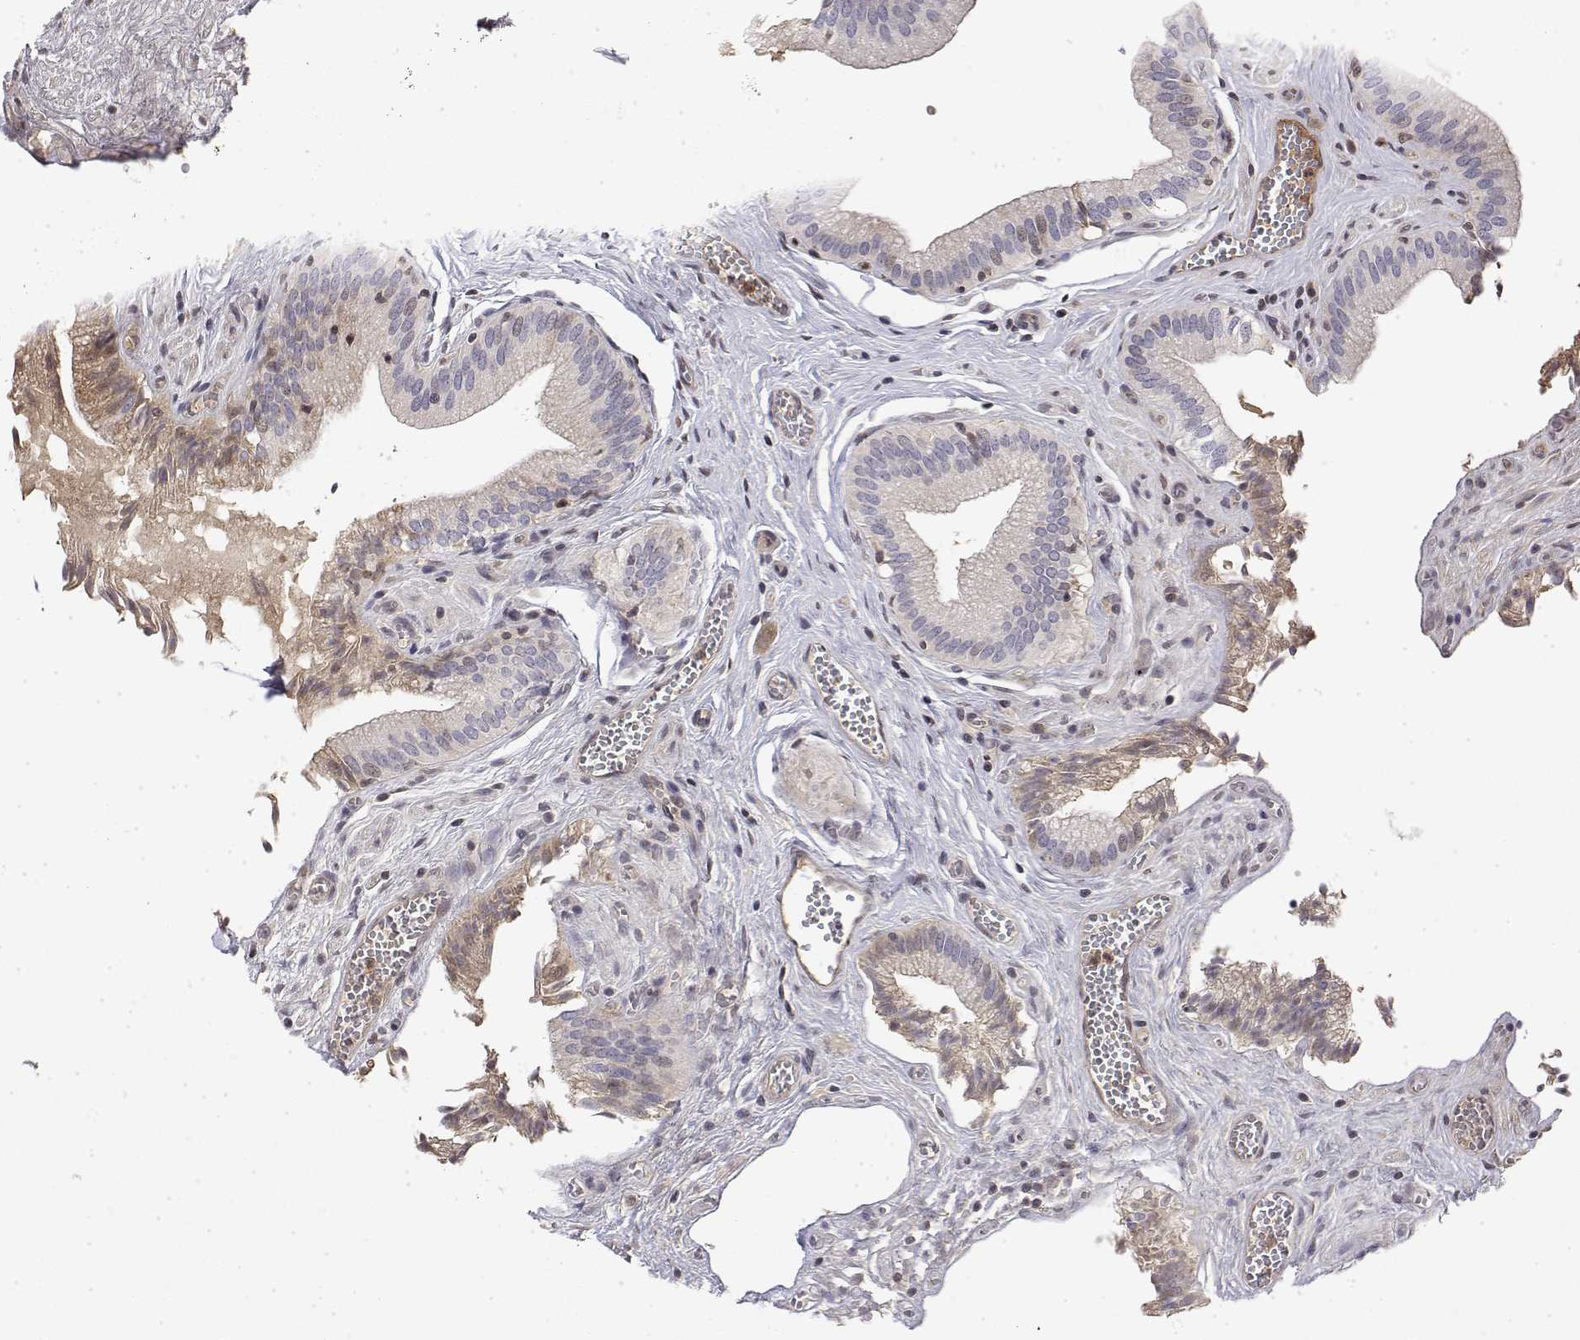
{"staining": {"intensity": "weak", "quantity": "<25%", "location": "cytoplasmic/membranous"}, "tissue": "gallbladder", "cell_type": "Glandular cells", "image_type": "normal", "snomed": [{"axis": "morphology", "description": "Normal tissue, NOS"}, {"axis": "topography", "description": "Gallbladder"}, {"axis": "topography", "description": "Peripheral nerve tissue"}], "caption": "An immunohistochemistry (IHC) photomicrograph of unremarkable gallbladder is shown. There is no staining in glandular cells of gallbladder.", "gene": "IGFBP4", "patient": {"sex": "male", "age": 17}}